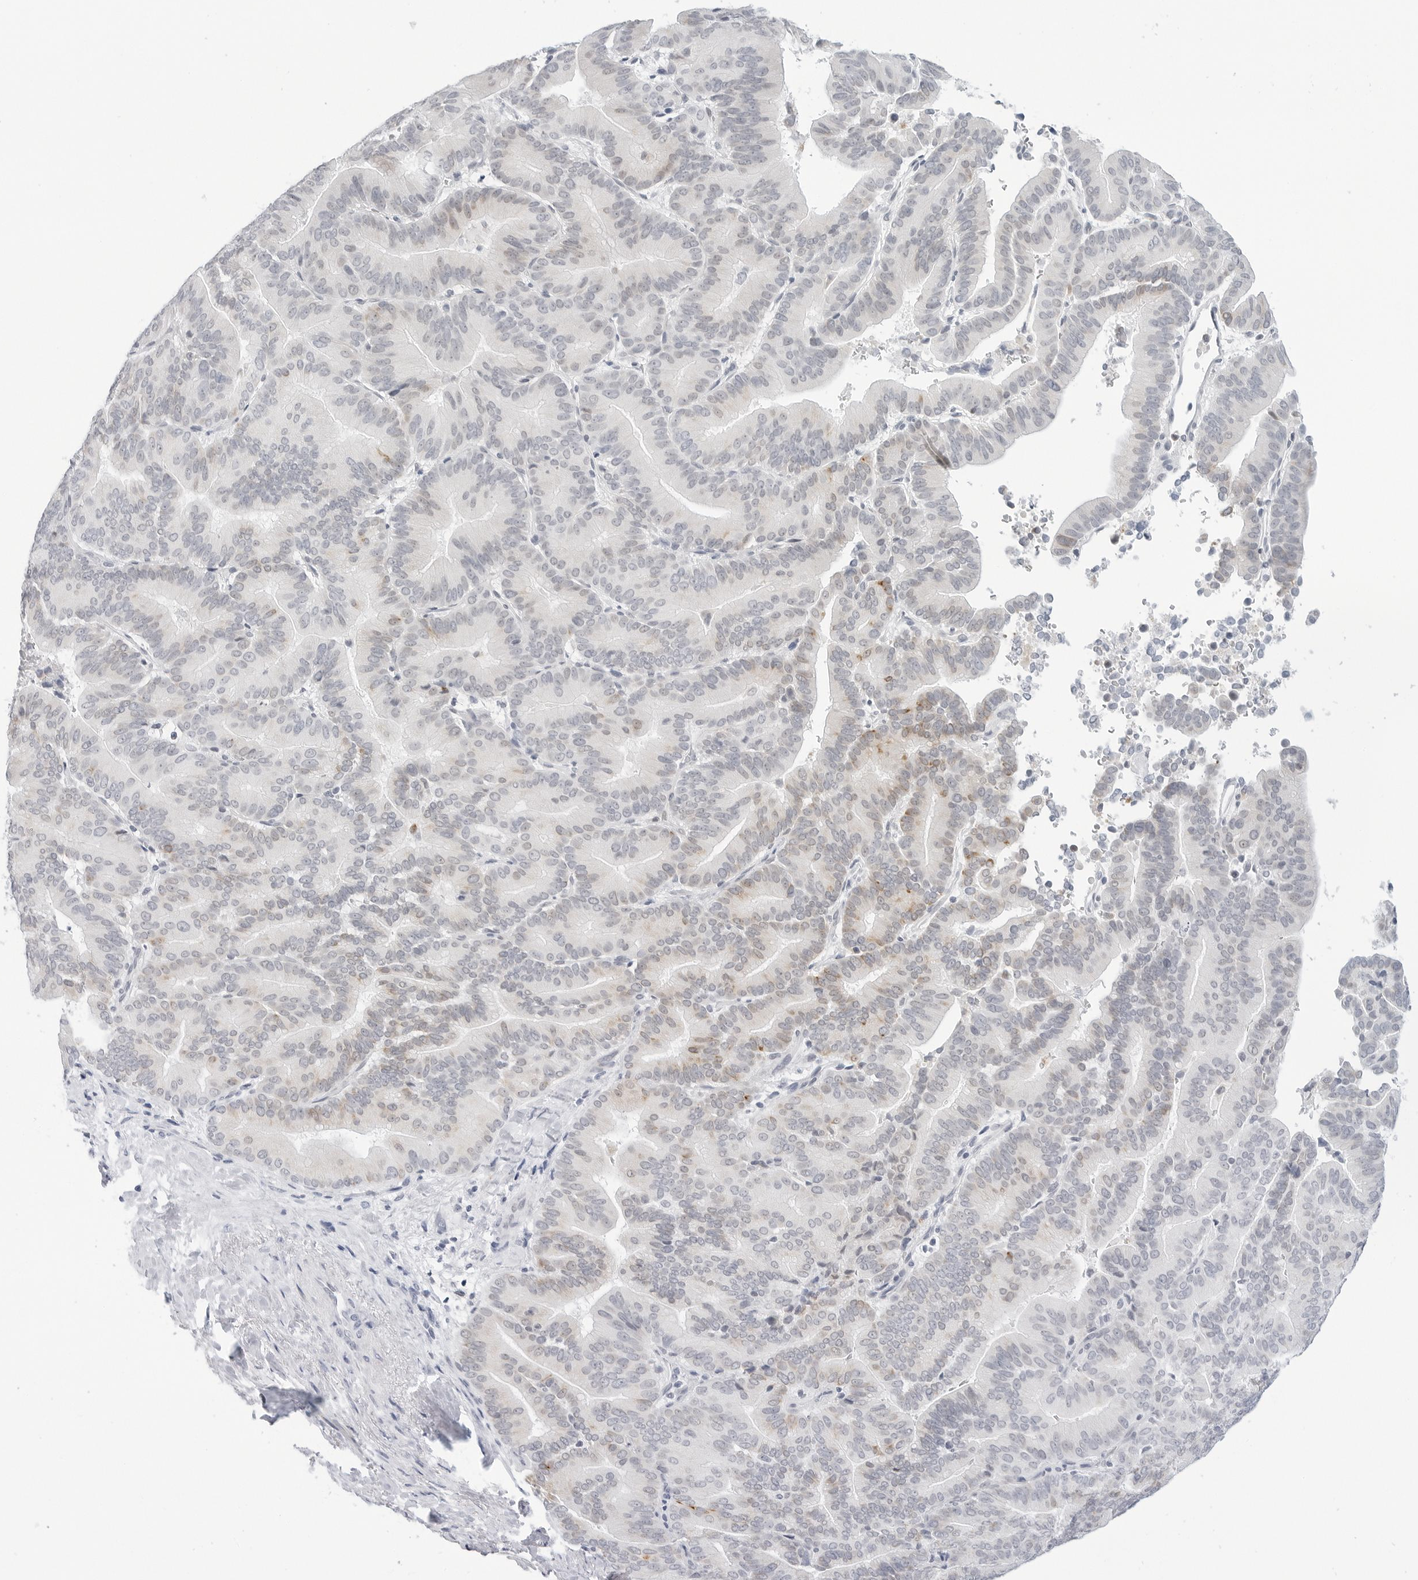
{"staining": {"intensity": "weak", "quantity": "<25%", "location": "cytoplasmic/membranous"}, "tissue": "liver cancer", "cell_type": "Tumor cells", "image_type": "cancer", "snomed": [{"axis": "morphology", "description": "Cholangiocarcinoma"}, {"axis": "topography", "description": "Liver"}], "caption": "Tumor cells are negative for brown protein staining in liver cancer (cholangiocarcinoma).", "gene": "HSPB7", "patient": {"sex": "female", "age": 75}}